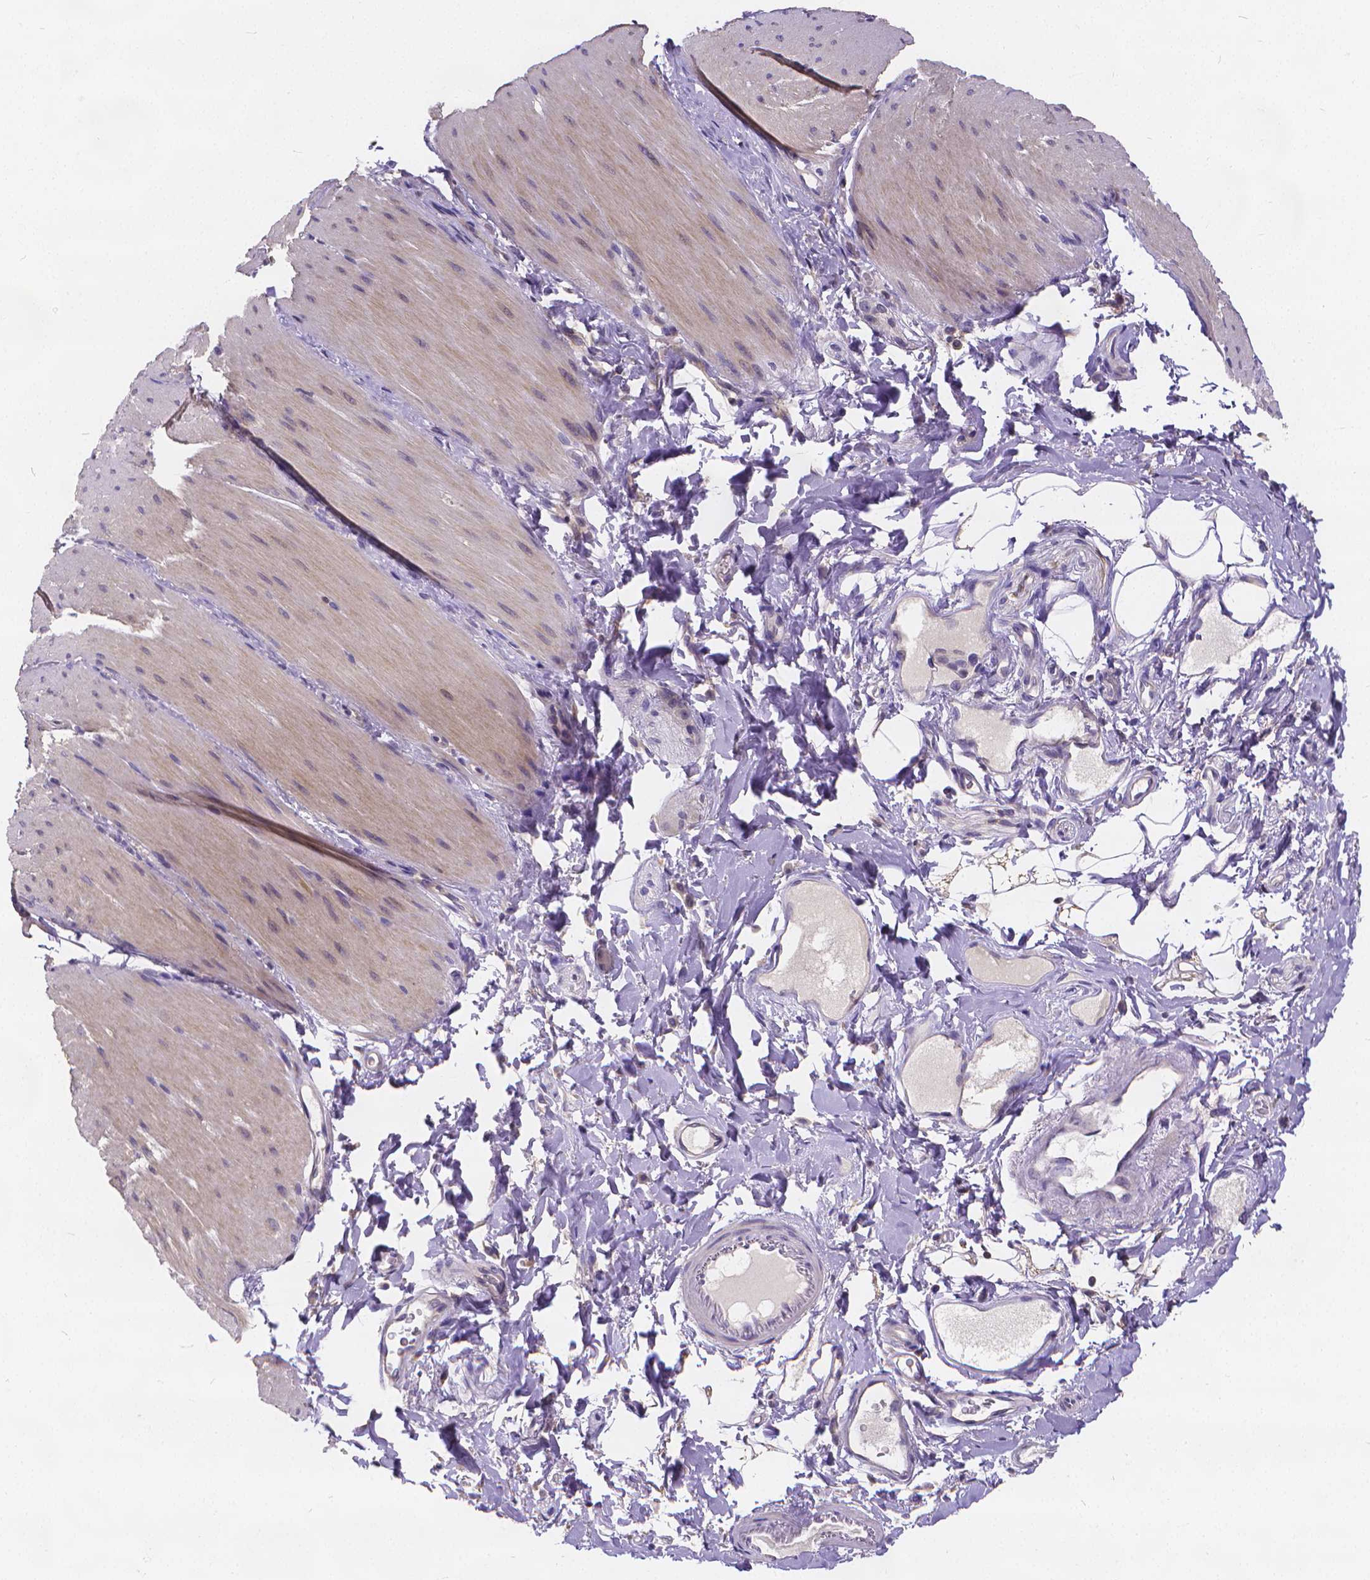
{"staining": {"intensity": "negative", "quantity": "none", "location": "none"}, "tissue": "smooth muscle", "cell_type": "Smooth muscle cells", "image_type": "normal", "snomed": [{"axis": "morphology", "description": "Normal tissue, NOS"}, {"axis": "topography", "description": "Smooth muscle"}, {"axis": "topography", "description": "Colon"}], "caption": "Immunohistochemical staining of benign smooth muscle displays no significant staining in smooth muscle cells.", "gene": "GLRB", "patient": {"sex": "male", "age": 73}}